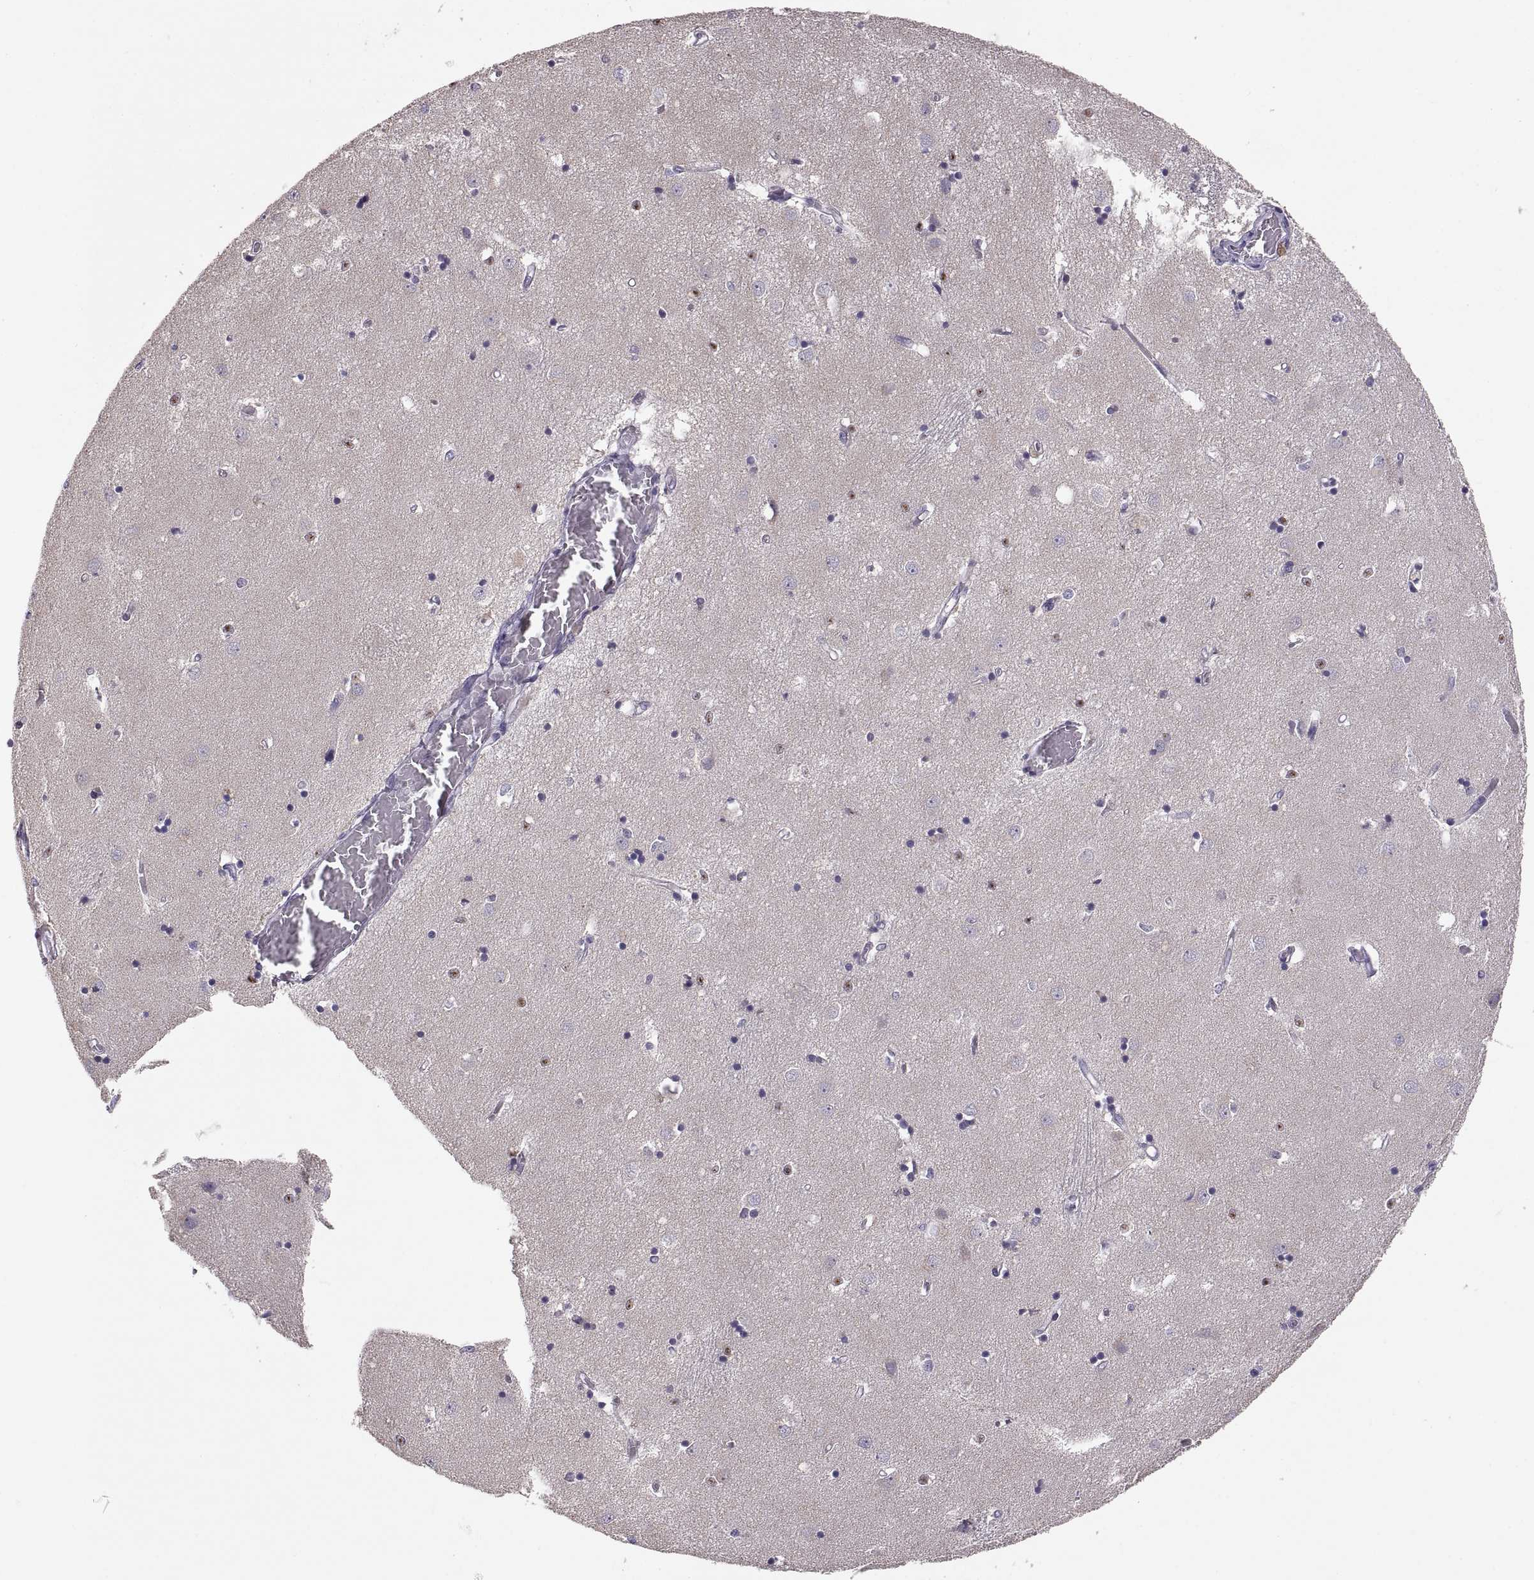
{"staining": {"intensity": "negative", "quantity": "none", "location": "none"}, "tissue": "caudate", "cell_type": "Glial cells", "image_type": "normal", "snomed": [{"axis": "morphology", "description": "Normal tissue, NOS"}, {"axis": "topography", "description": "Lateral ventricle wall"}], "caption": "This is an immunohistochemistry (IHC) photomicrograph of normal caudate. There is no staining in glial cells.", "gene": "ACSBG2", "patient": {"sex": "male", "age": 54}}